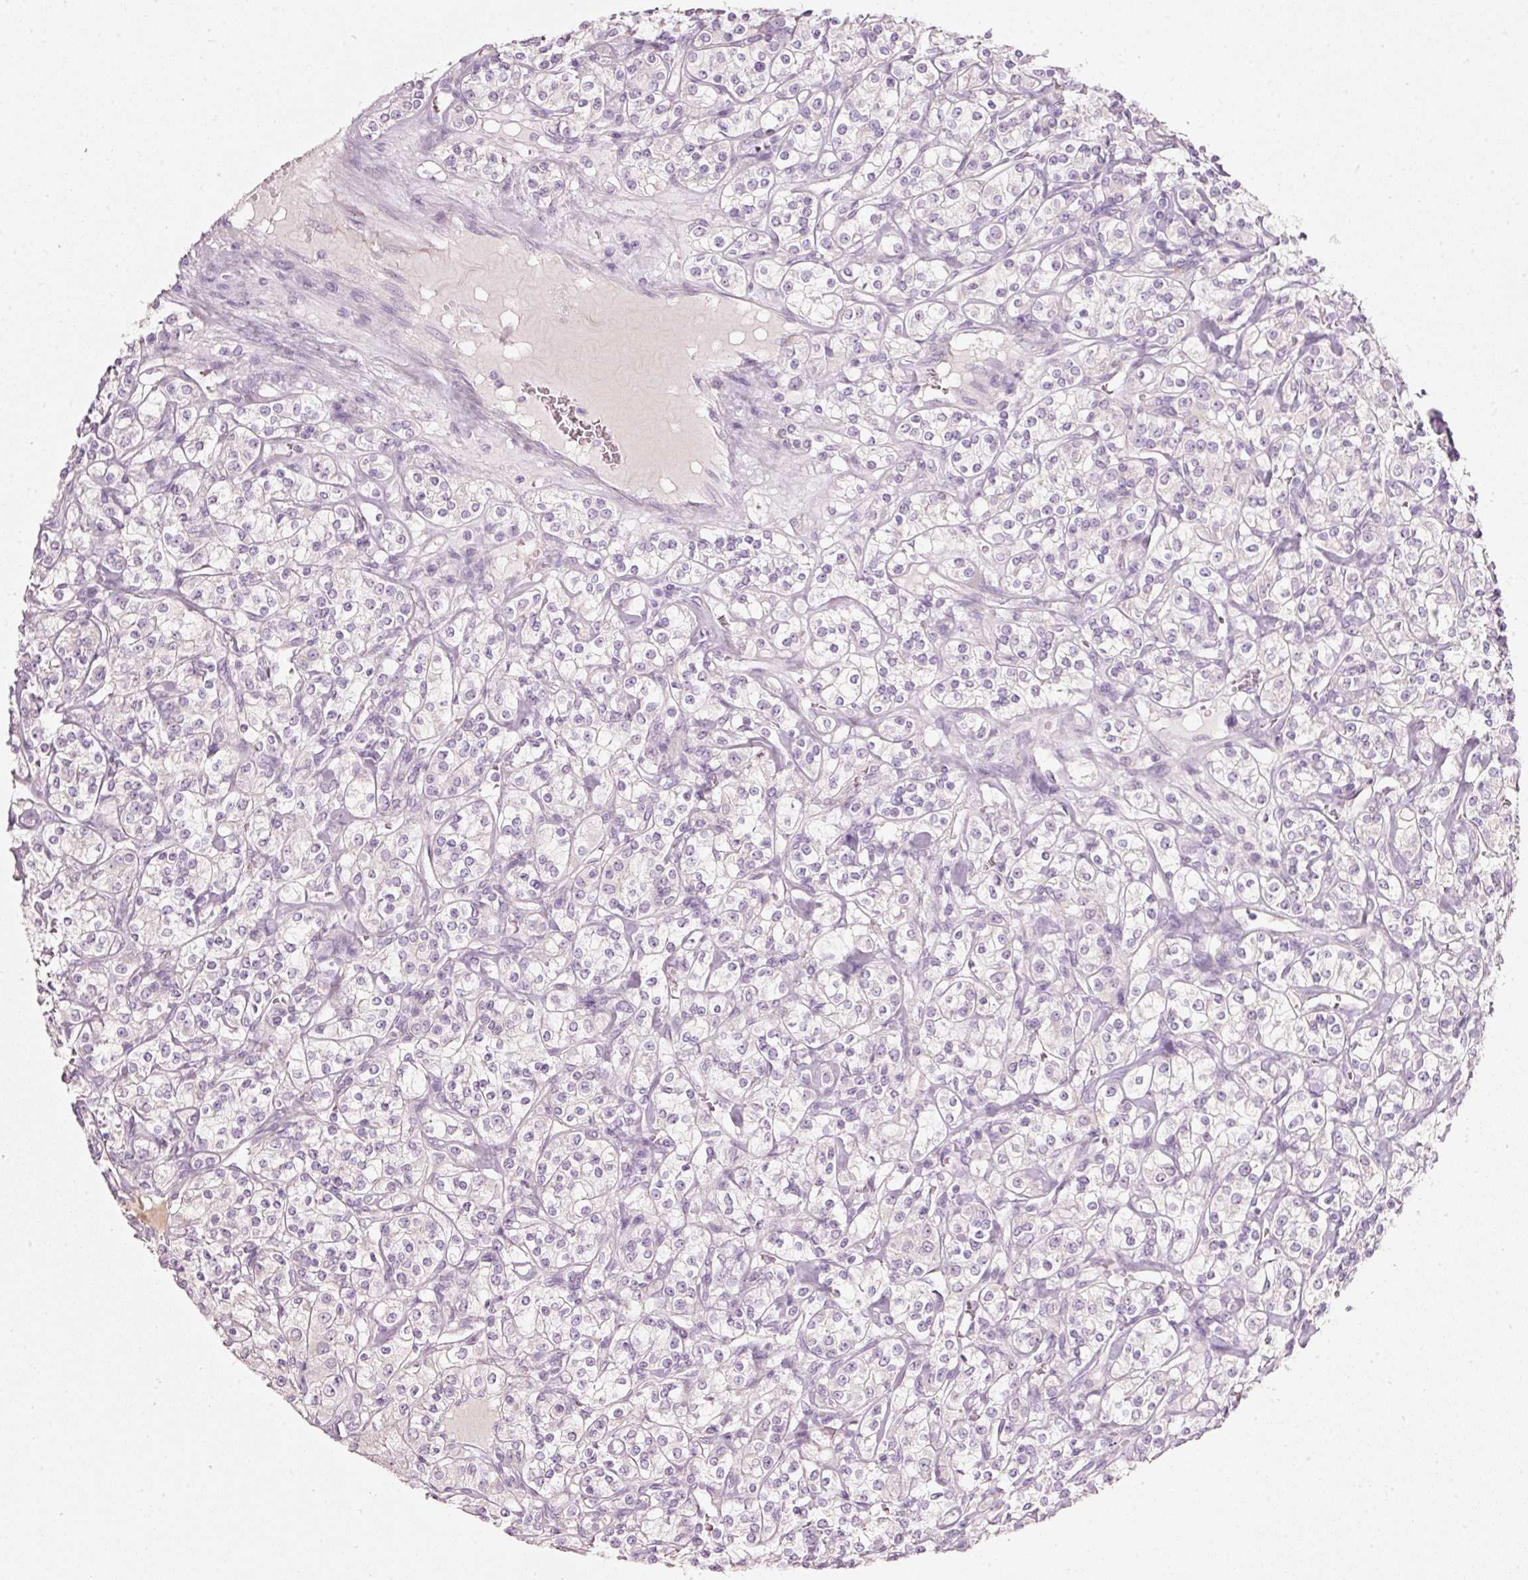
{"staining": {"intensity": "negative", "quantity": "none", "location": "none"}, "tissue": "renal cancer", "cell_type": "Tumor cells", "image_type": "cancer", "snomed": [{"axis": "morphology", "description": "Adenocarcinoma, NOS"}, {"axis": "topography", "description": "Kidney"}], "caption": "Renal cancer (adenocarcinoma) was stained to show a protein in brown. There is no significant positivity in tumor cells. (DAB (3,3'-diaminobenzidine) immunohistochemistry visualized using brightfield microscopy, high magnification).", "gene": "PDXDC1", "patient": {"sex": "male", "age": 77}}